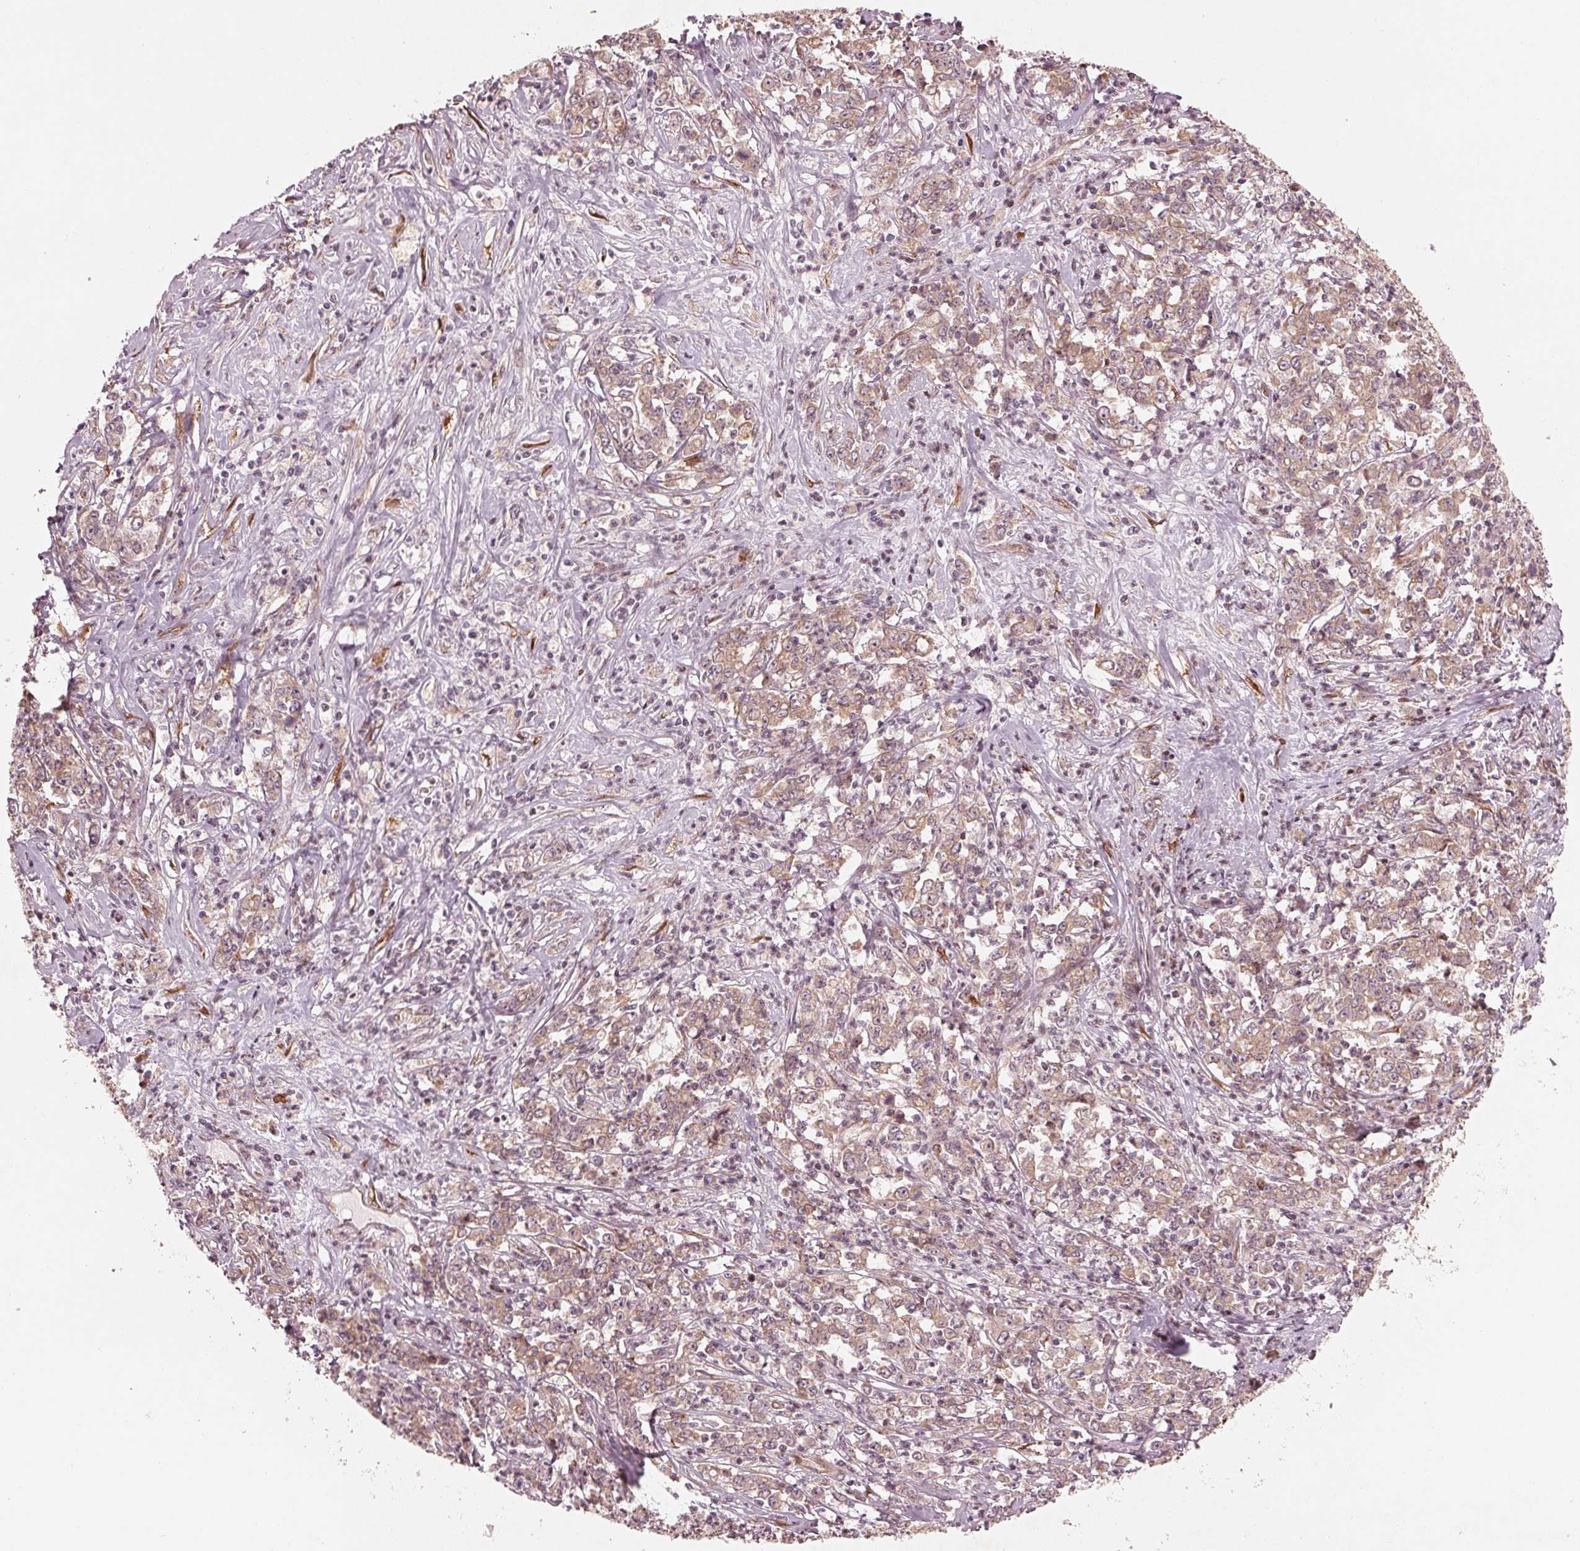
{"staining": {"intensity": "weak", "quantity": ">75%", "location": "cytoplasmic/membranous"}, "tissue": "stomach cancer", "cell_type": "Tumor cells", "image_type": "cancer", "snomed": [{"axis": "morphology", "description": "Adenocarcinoma, NOS"}, {"axis": "topography", "description": "Stomach, lower"}], "caption": "A high-resolution micrograph shows IHC staining of stomach adenocarcinoma, which exhibits weak cytoplasmic/membranous expression in about >75% of tumor cells.", "gene": "CMIP", "patient": {"sex": "female", "age": 71}}